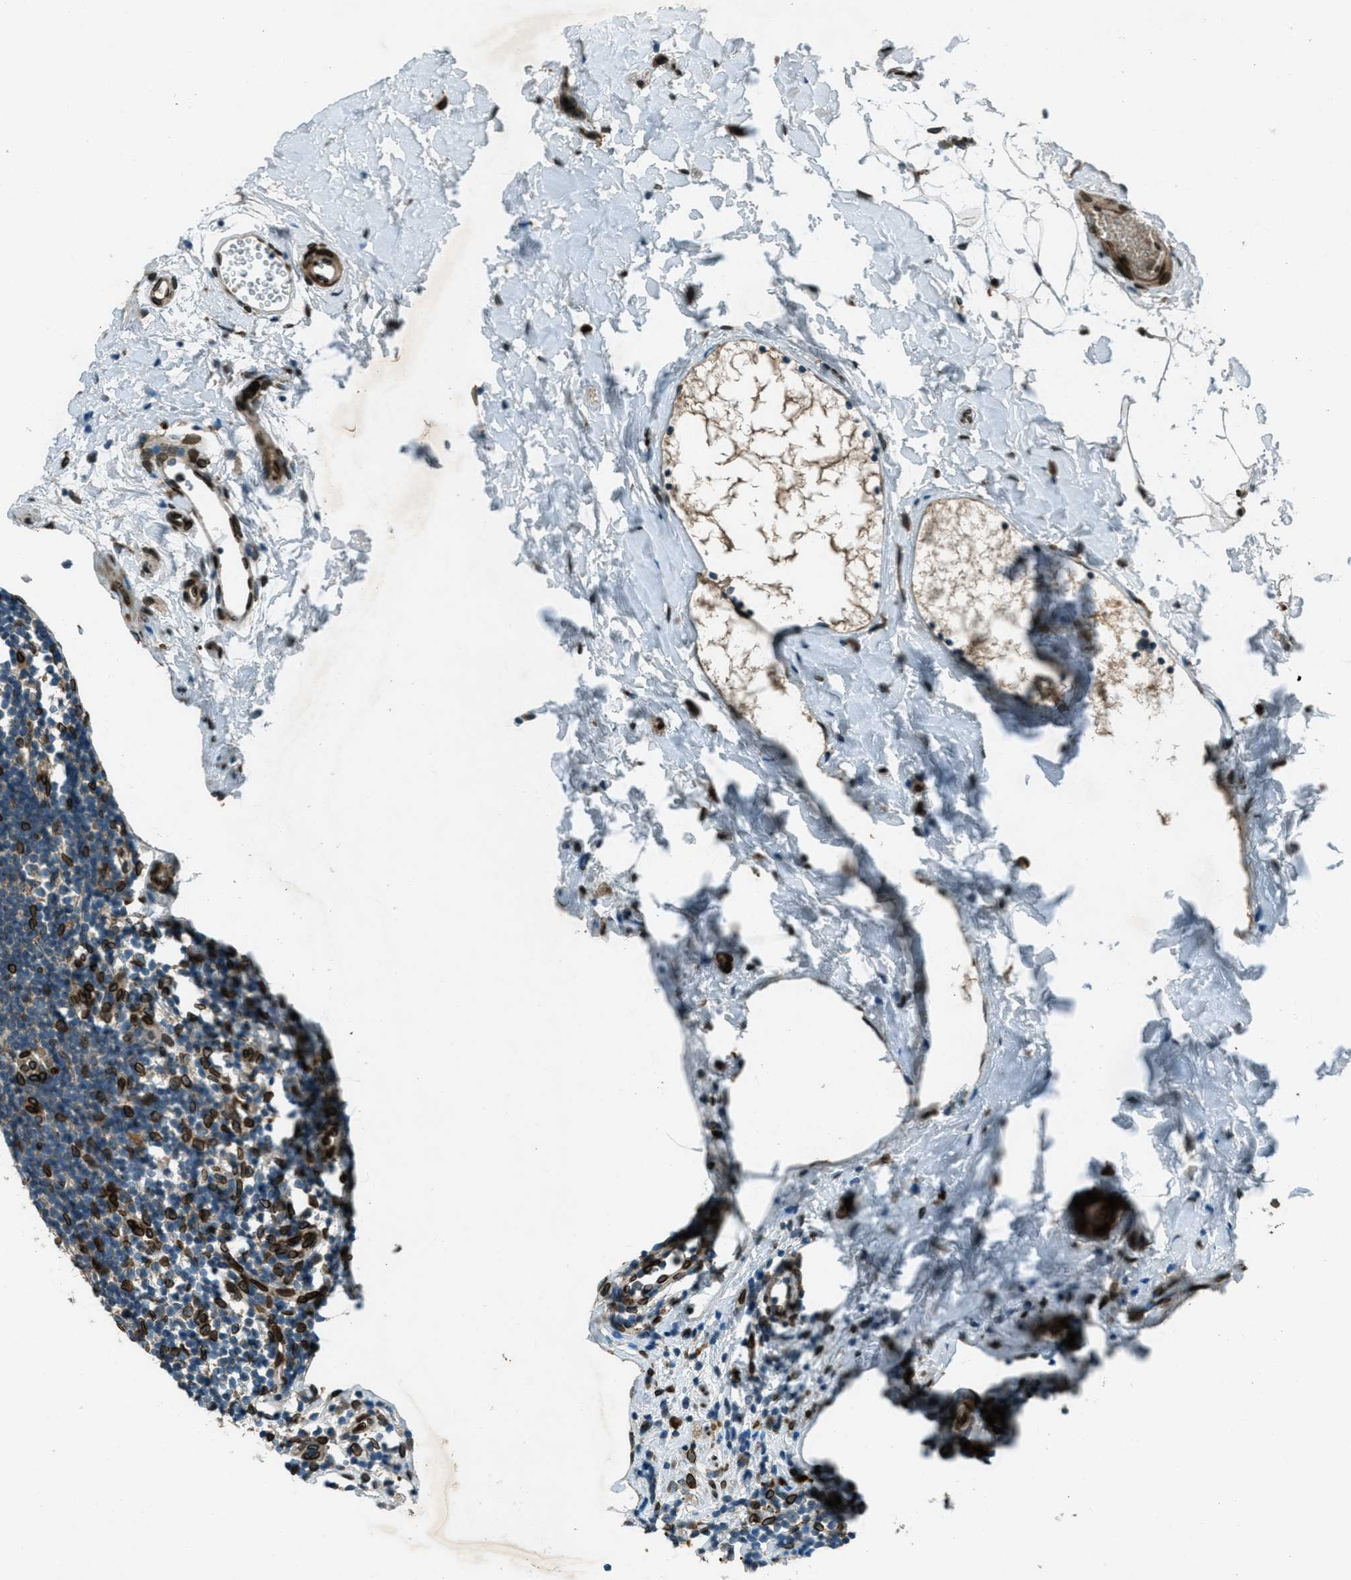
{"staining": {"intensity": "moderate", "quantity": ">75%", "location": "cytoplasmic/membranous,nuclear"}, "tissue": "appendix", "cell_type": "Glandular cells", "image_type": "normal", "snomed": [{"axis": "morphology", "description": "Normal tissue, NOS"}, {"axis": "topography", "description": "Appendix"}], "caption": "High-magnification brightfield microscopy of normal appendix stained with DAB (brown) and counterstained with hematoxylin (blue). glandular cells exhibit moderate cytoplasmic/membranous,nuclear positivity is present in approximately>75% of cells. Nuclei are stained in blue.", "gene": "LEMD2", "patient": {"sex": "female", "age": 20}}